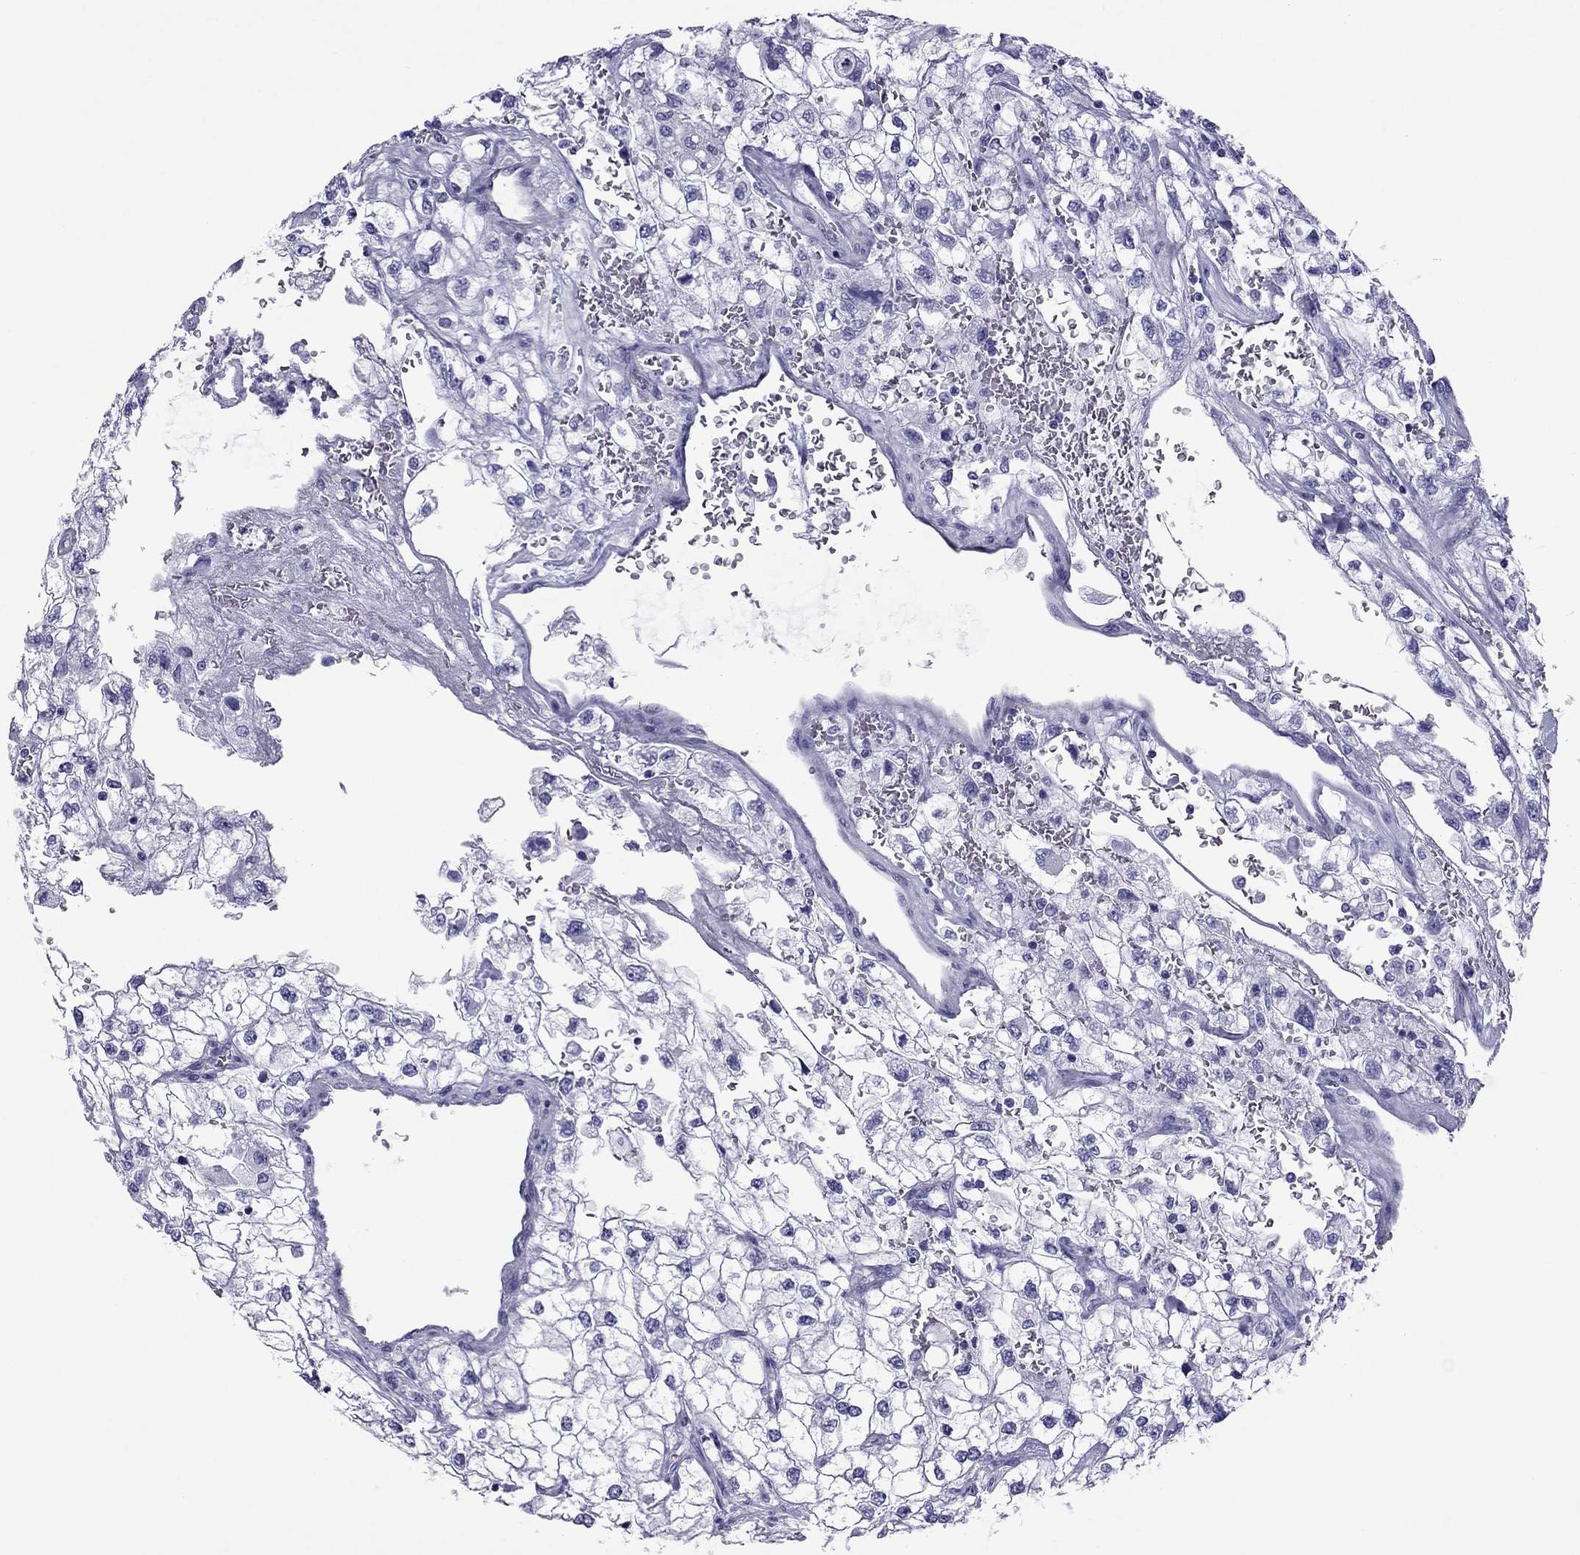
{"staining": {"intensity": "negative", "quantity": "none", "location": "none"}, "tissue": "renal cancer", "cell_type": "Tumor cells", "image_type": "cancer", "snomed": [{"axis": "morphology", "description": "Adenocarcinoma, NOS"}, {"axis": "topography", "description": "Kidney"}], "caption": "Immunohistochemistry of human renal cancer (adenocarcinoma) reveals no expression in tumor cells. (Immunohistochemistry (ihc), brightfield microscopy, high magnification).", "gene": "MYL11", "patient": {"sex": "male", "age": 59}}